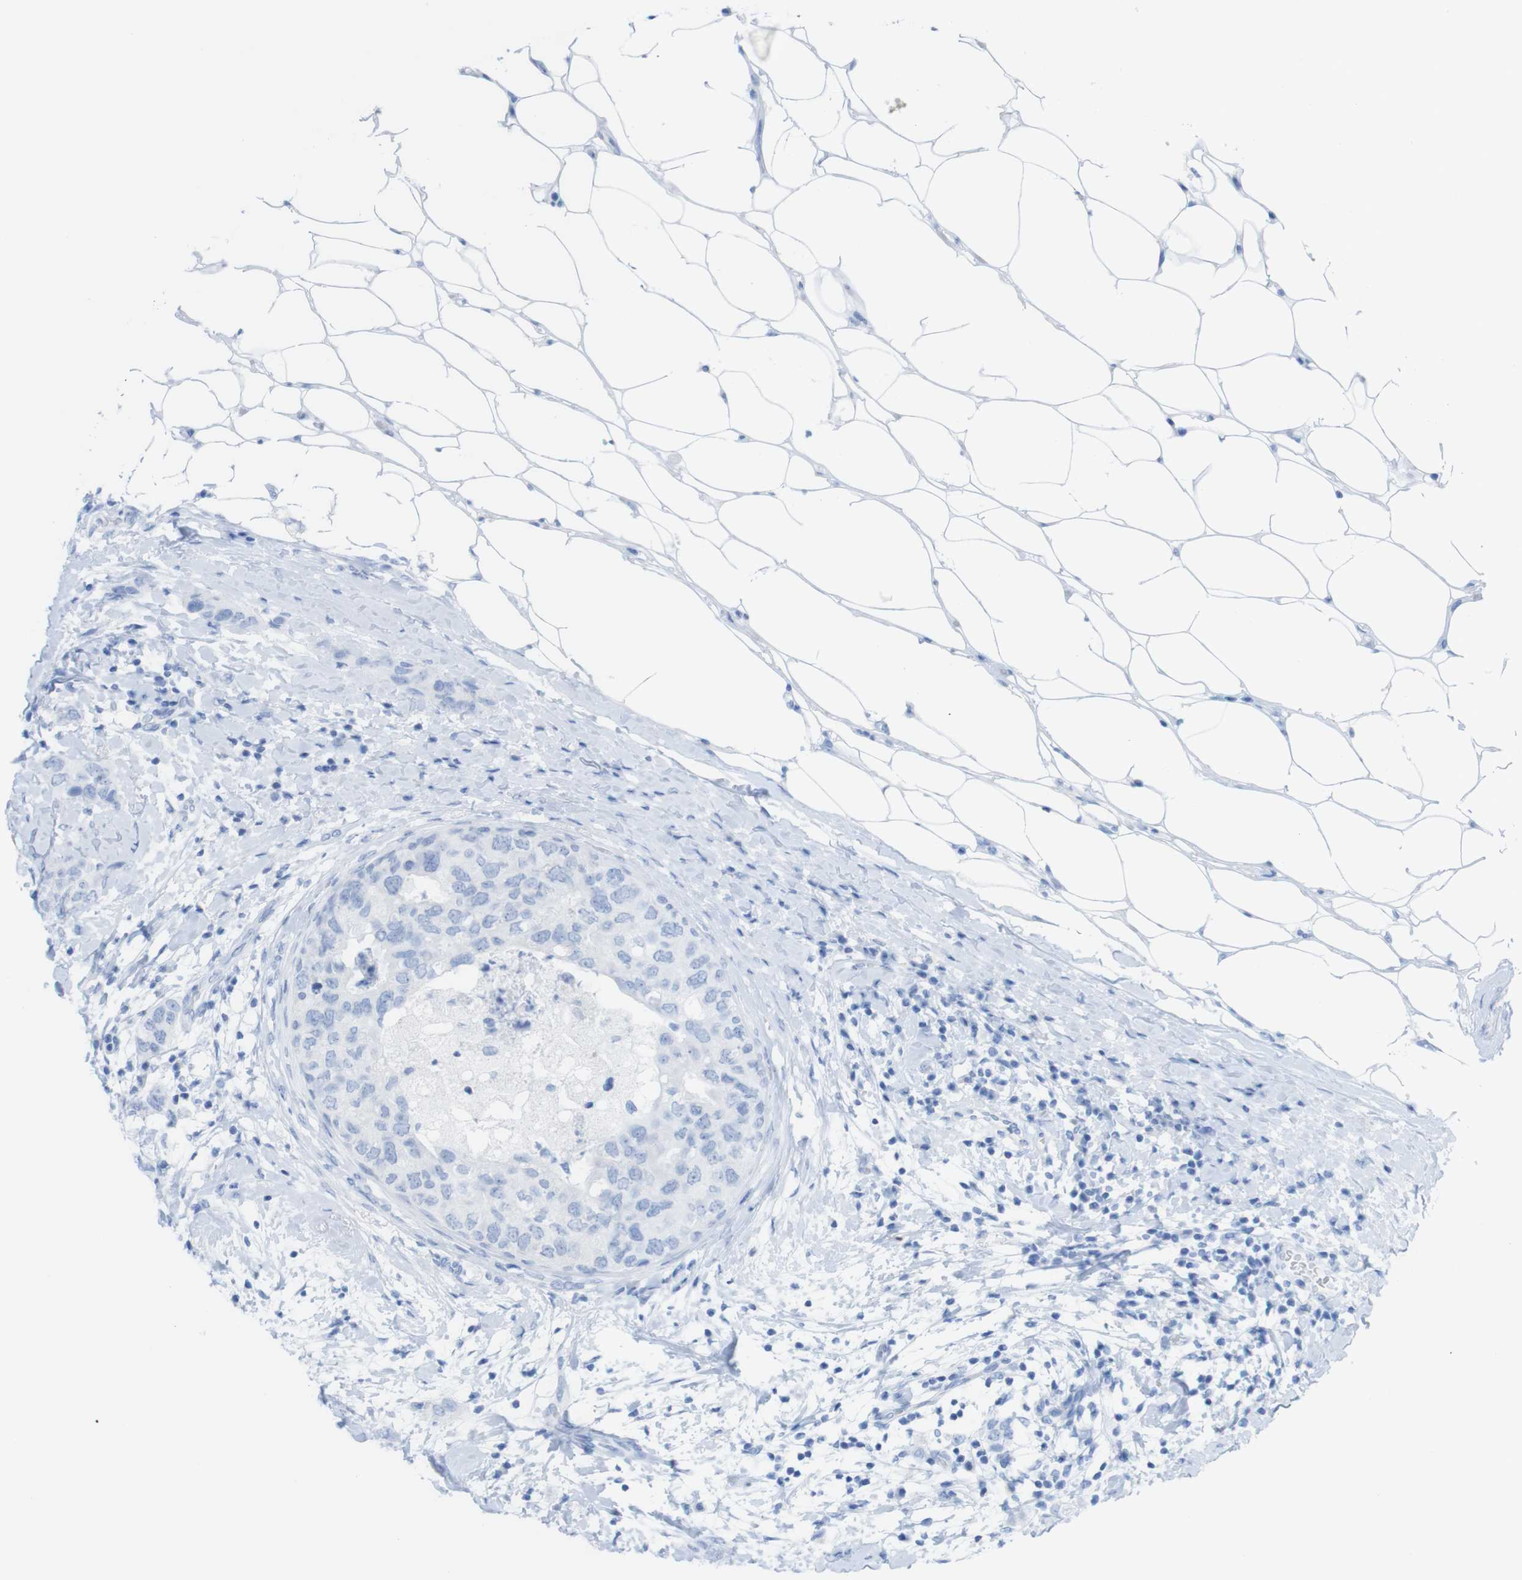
{"staining": {"intensity": "negative", "quantity": "none", "location": "none"}, "tissue": "breast cancer", "cell_type": "Tumor cells", "image_type": "cancer", "snomed": [{"axis": "morphology", "description": "Duct carcinoma"}, {"axis": "topography", "description": "Breast"}], "caption": "An IHC photomicrograph of infiltrating ductal carcinoma (breast) is shown. There is no staining in tumor cells of infiltrating ductal carcinoma (breast).", "gene": "MYH7", "patient": {"sex": "female", "age": 50}}